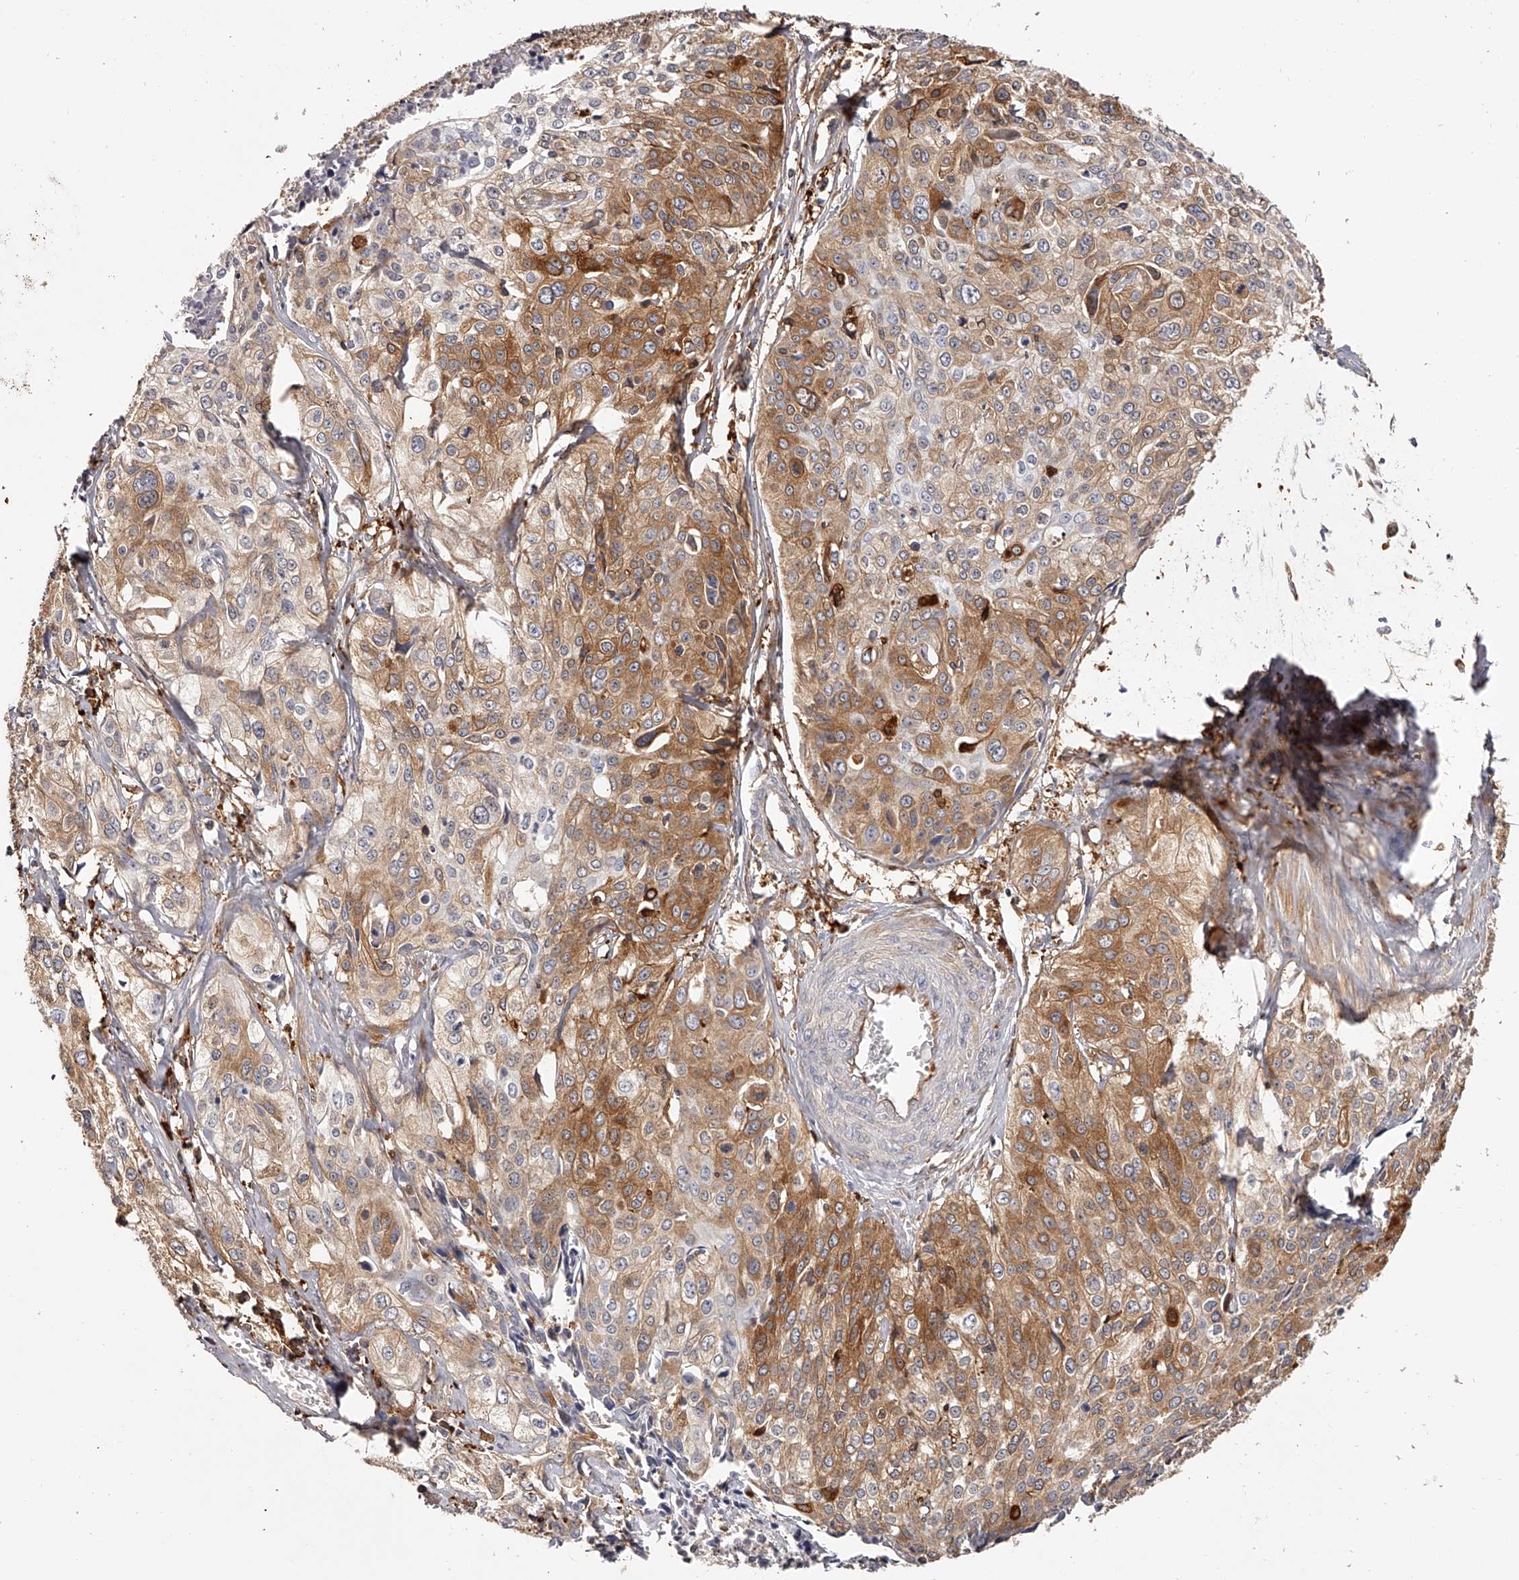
{"staining": {"intensity": "moderate", "quantity": ">75%", "location": "cytoplasmic/membranous"}, "tissue": "cervical cancer", "cell_type": "Tumor cells", "image_type": "cancer", "snomed": [{"axis": "morphology", "description": "Squamous cell carcinoma, NOS"}, {"axis": "topography", "description": "Cervix"}], "caption": "This histopathology image reveals cervical cancer stained with IHC to label a protein in brown. The cytoplasmic/membranous of tumor cells show moderate positivity for the protein. Nuclei are counter-stained blue.", "gene": "LAP3", "patient": {"sex": "female", "age": 31}}